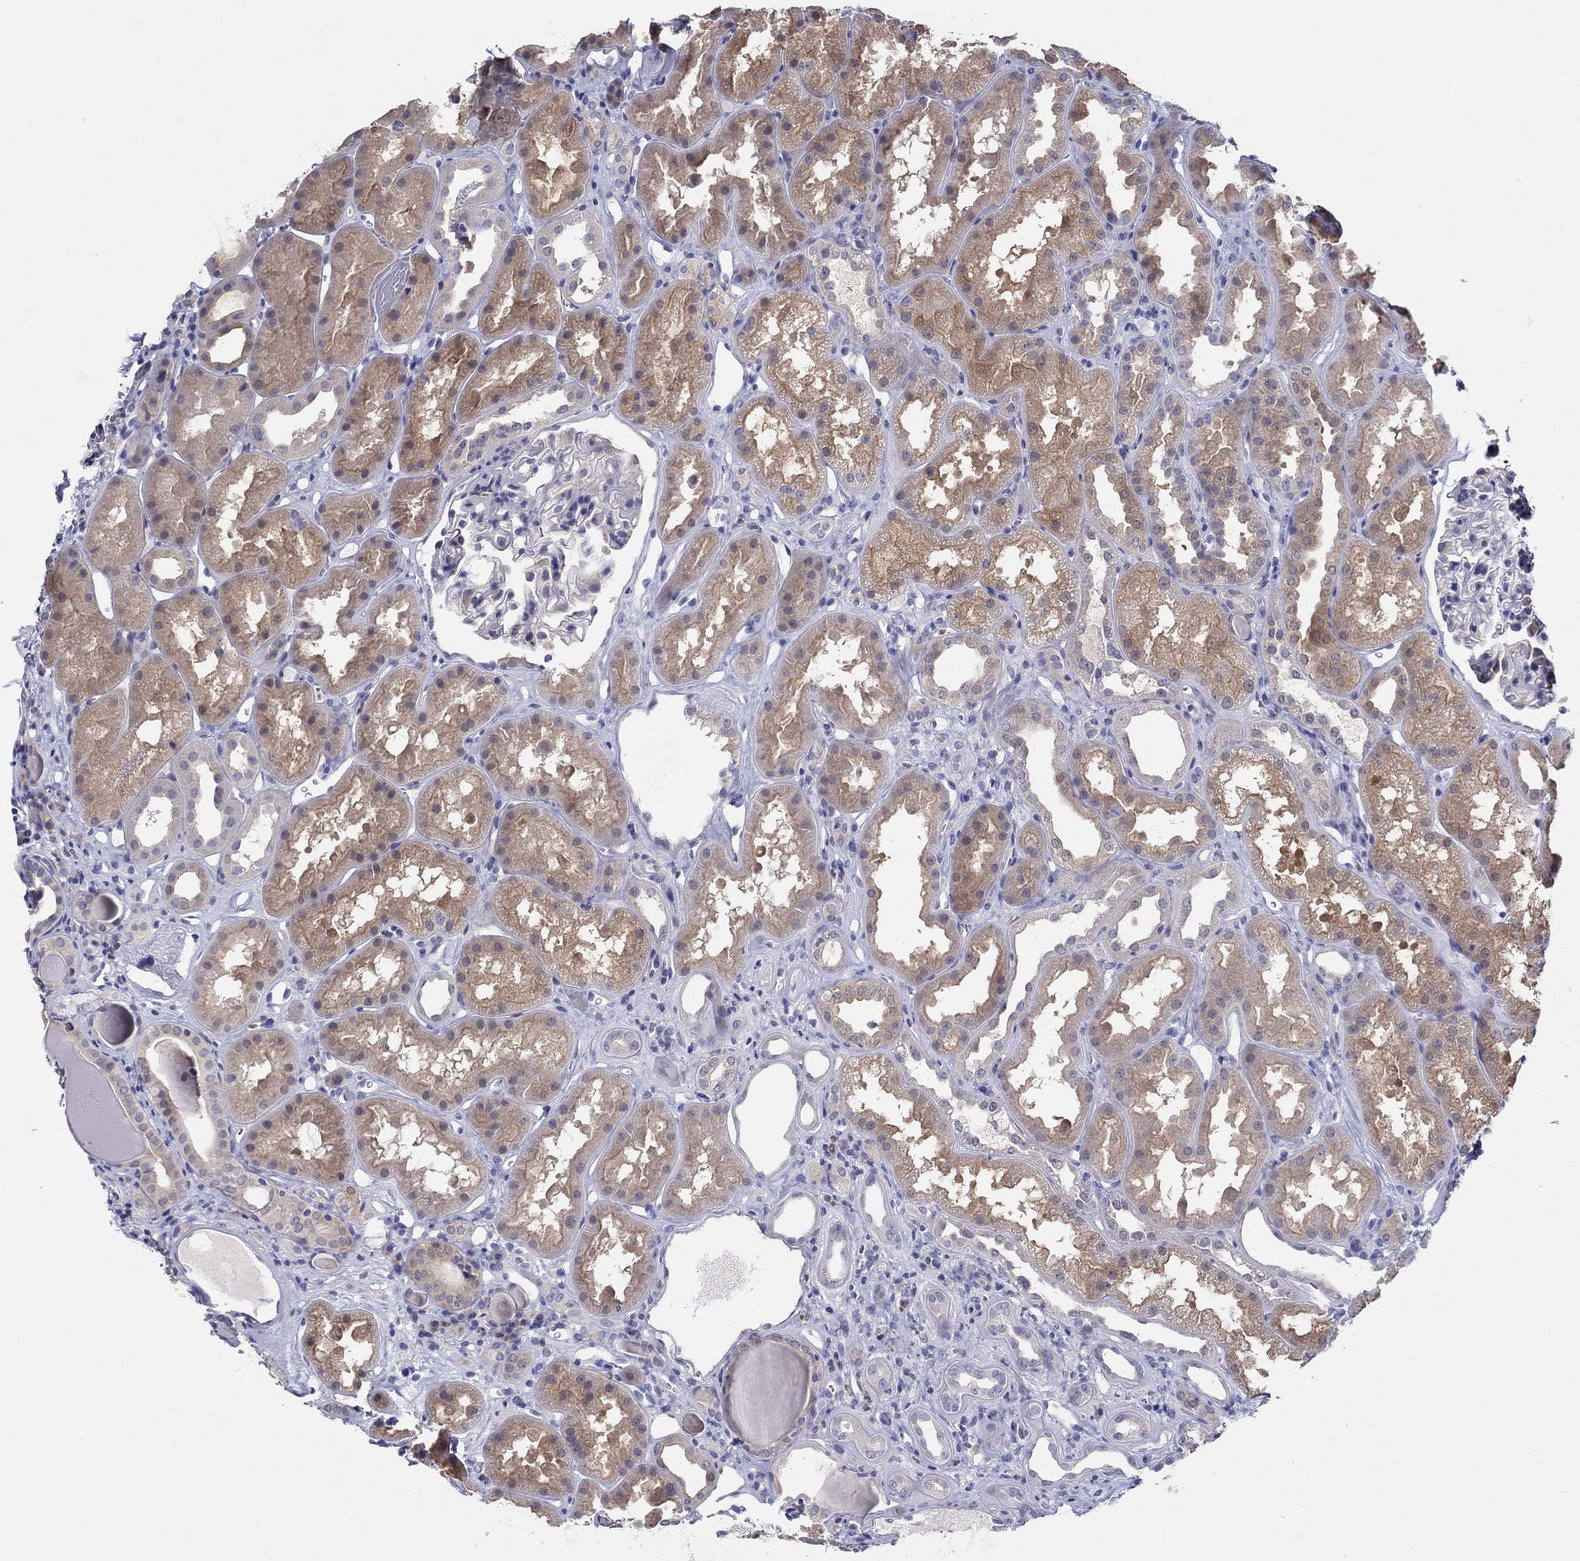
{"staining": {"intensity": "negative", "quantity": "none", "location": "none"}, "tissue": "kidney", "cell_type": "Cells in glomeruli", "image_type": "normal", "snomed": [{"axis": "morphology", "description": "Normal tissue, NOS"}, {"axis": "topography", "description": "Kidney"}], "caption": "A high-resolution image shows IHC staining of benign kidney, which reveals no significant staining in cells in glomeruli.", "gene": "ABCG4", "patient": {"sex": "male", "age": 61}}